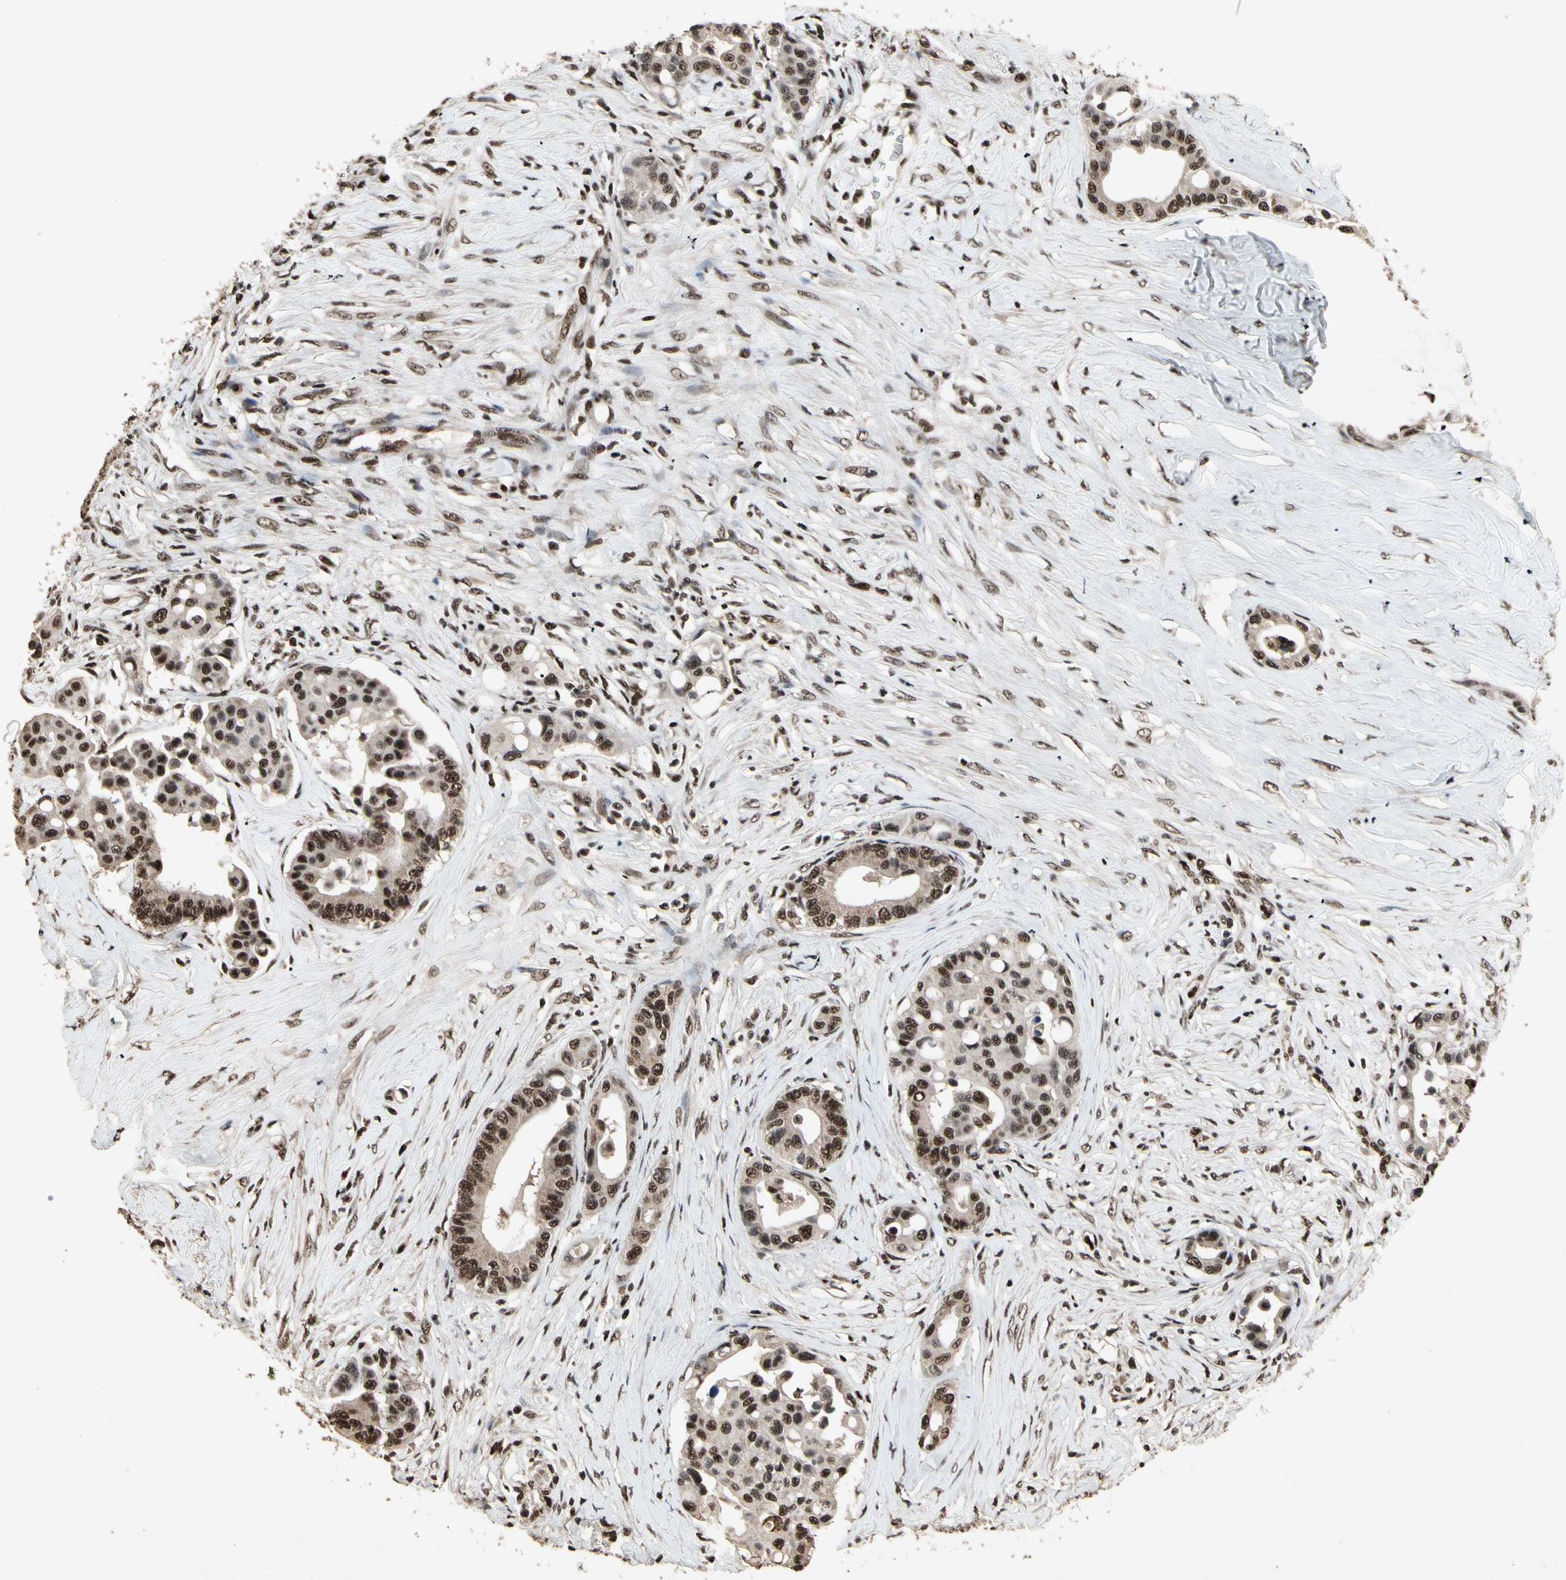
{"staining": {"intensity": "strong", "quantity": ">75%", "location": "nuclear"}, "tissue": "colorectal cancer", "cell_type": "Tumor cells", "image_type": "cancer", "snomed": [{"axis": "morphology", "description": "Normal tissue, NOS"}, {"axis": "morphology", "description": "Adenocarcinoma, NOS"}, {"axis": "topography", "description": "Colon"}], "caption": "Brown immunohistochemical staining in colorectal cancer exhibits strong nuclear expression in about >75% of tumor cells. (Stains: DAB (3,3'-diaminobenzidine) in brown, nuclei in blue, Microscopy: brightfield microscopy at high magnification).", "gene": "TBX2", "patient": {"sex": "male", "age": 82}}